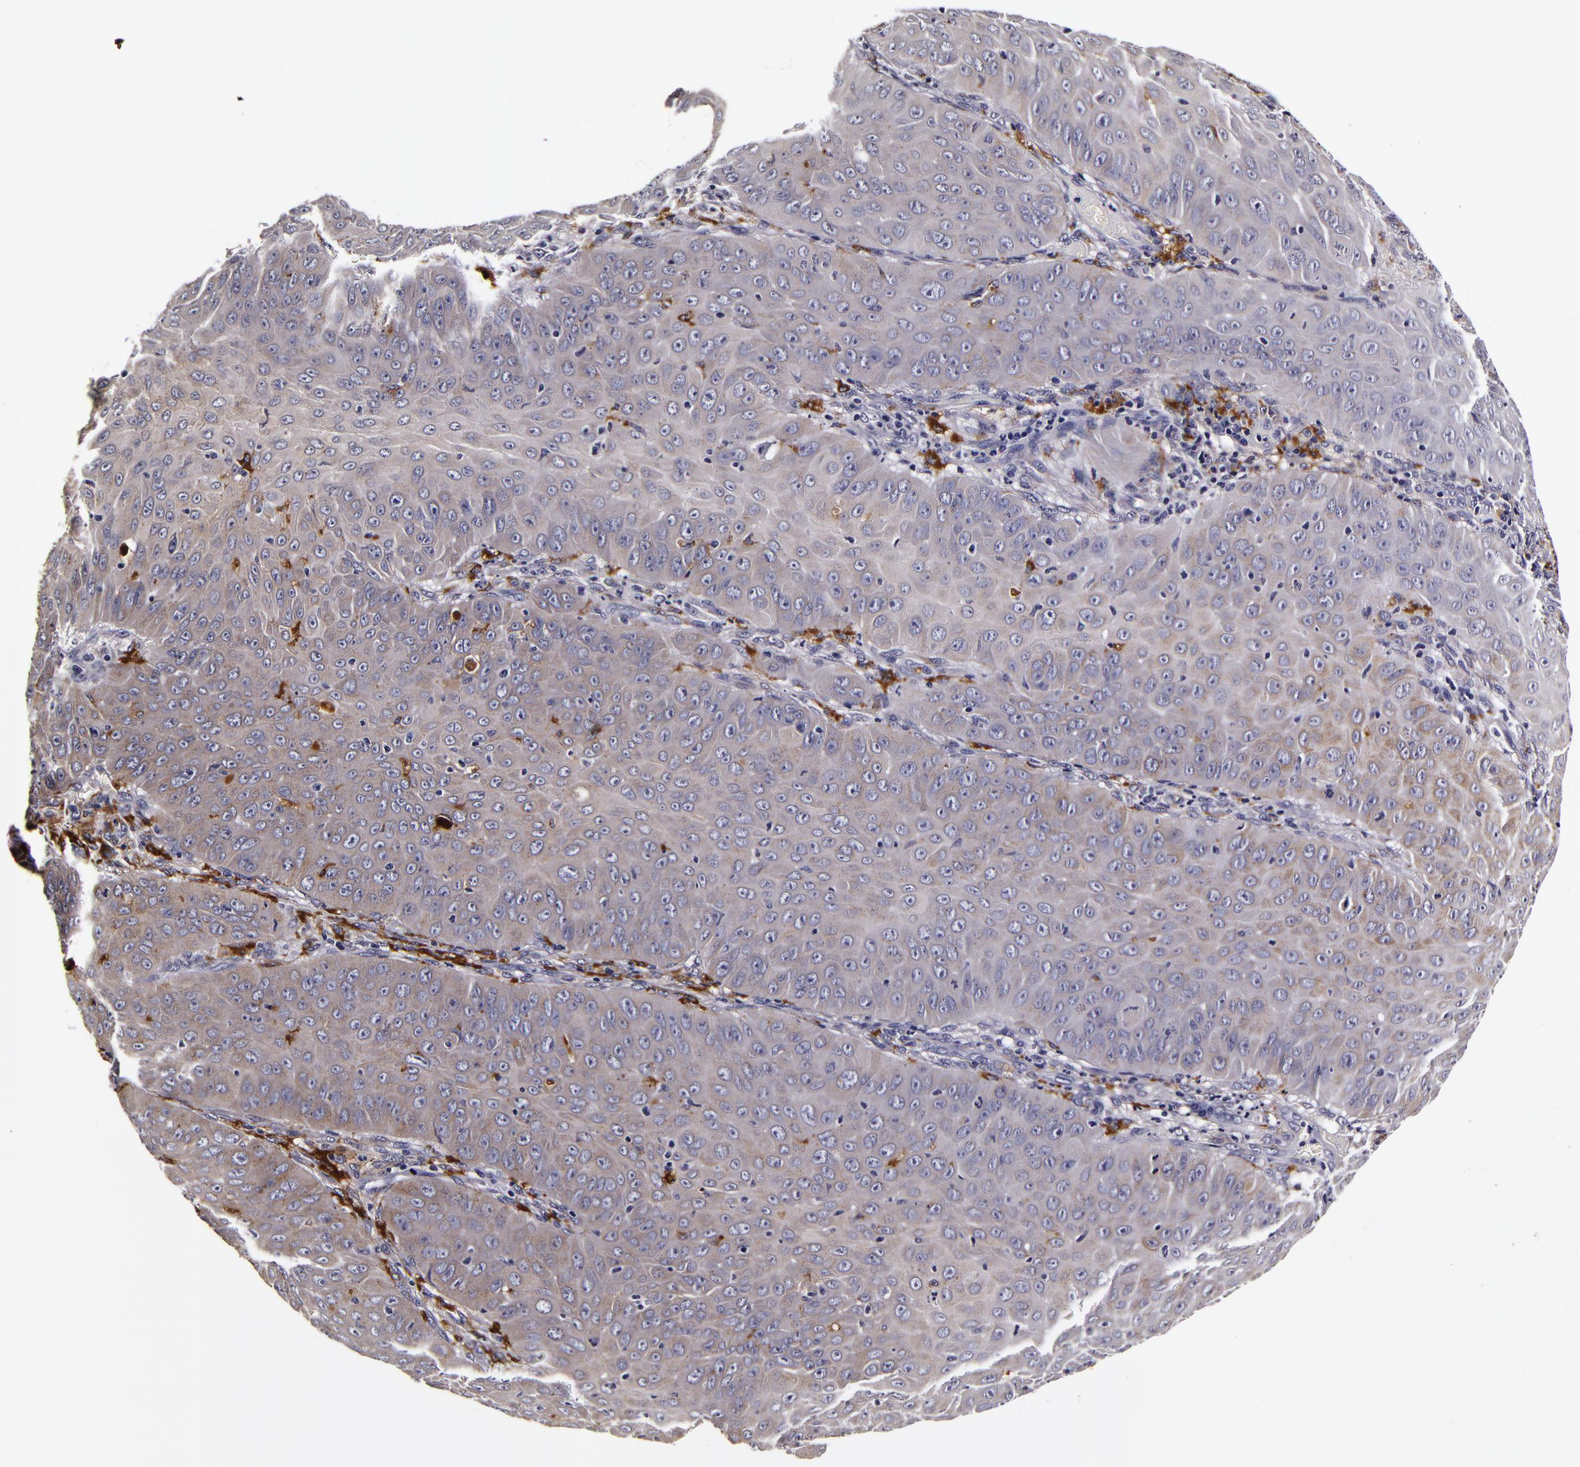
{"staining": {"intensity": "negative", "quantity": "none", "location": "none"}, "tissue": "skin cancer", "cell_type": "Tumor cells", "image_type": "cancer", "snomed": [{"axis": "morphology", "description": "Squamous cell carcinoma, NOS"}, {"axis": "topography", "description": "Skin"}], "caption": "DAB (3,3'-diaminobenzidine) immunohistochemical staining of human skin squamous cell carcinoma displays no significant staining in tumor cells.", "gene": "LGALS3BP", "patient": {"sex": "male", "age": 82}}